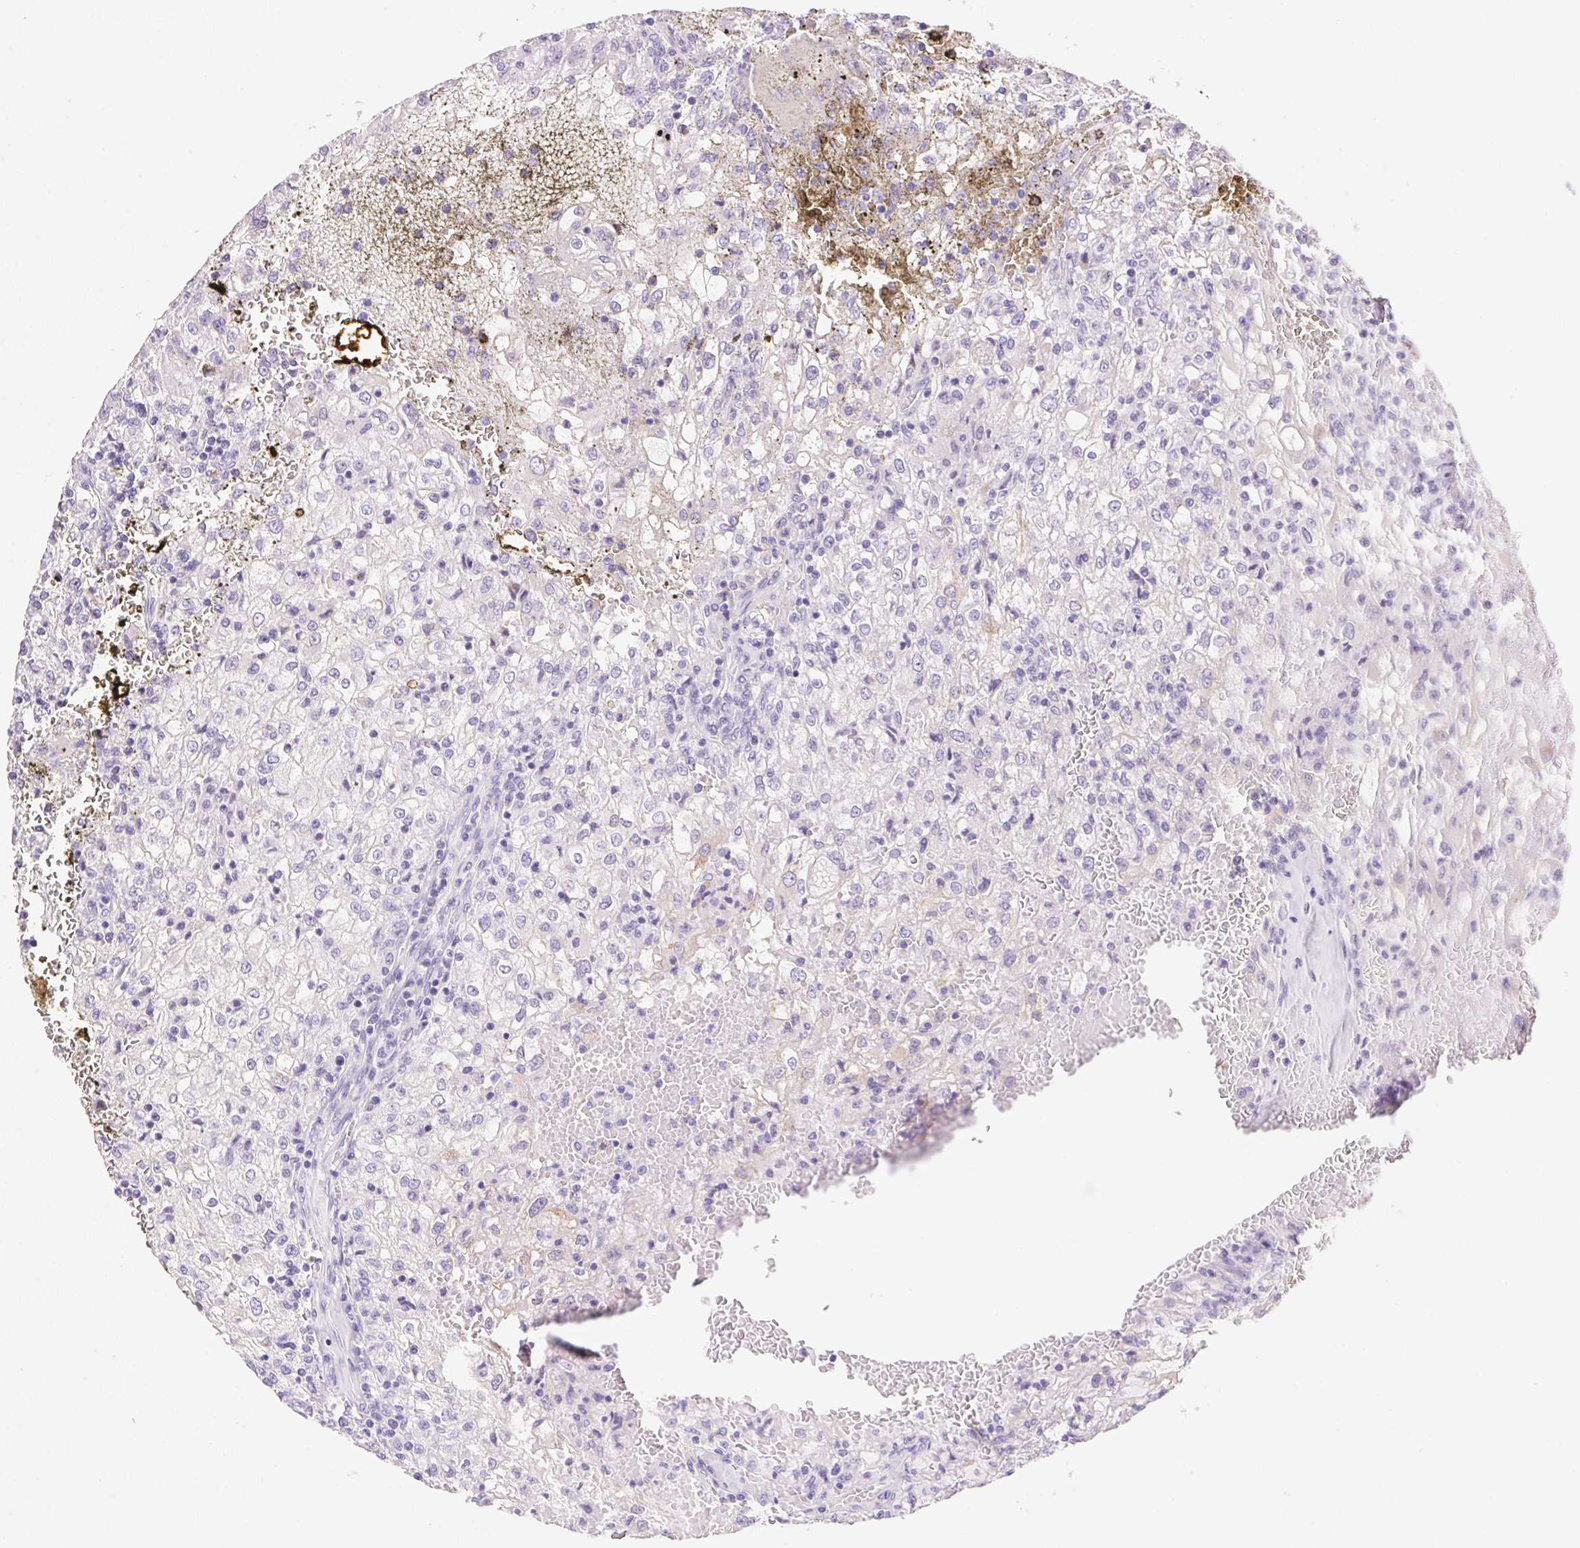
{"staining": {"intensity": "negative", "quantity": "none", "location": "none"}, "tissue": "renal cancer", "cell_type": "Tumor cells", "image_type": "cancer", "snomed": [{"axis": "morphology", "description": "Adenocarcinoma, NOS"}, {"axis": "topography", "description": "Kidney"}], "caption": "Tumor cells are negative for protein expression in human renal adenocarcinoma. (Brightfield microscopy of DAB immunohistochemistry (IHC) at high magnification).", "gene": "DHCR24", "patient": {"sex": "female", "age": 74}}